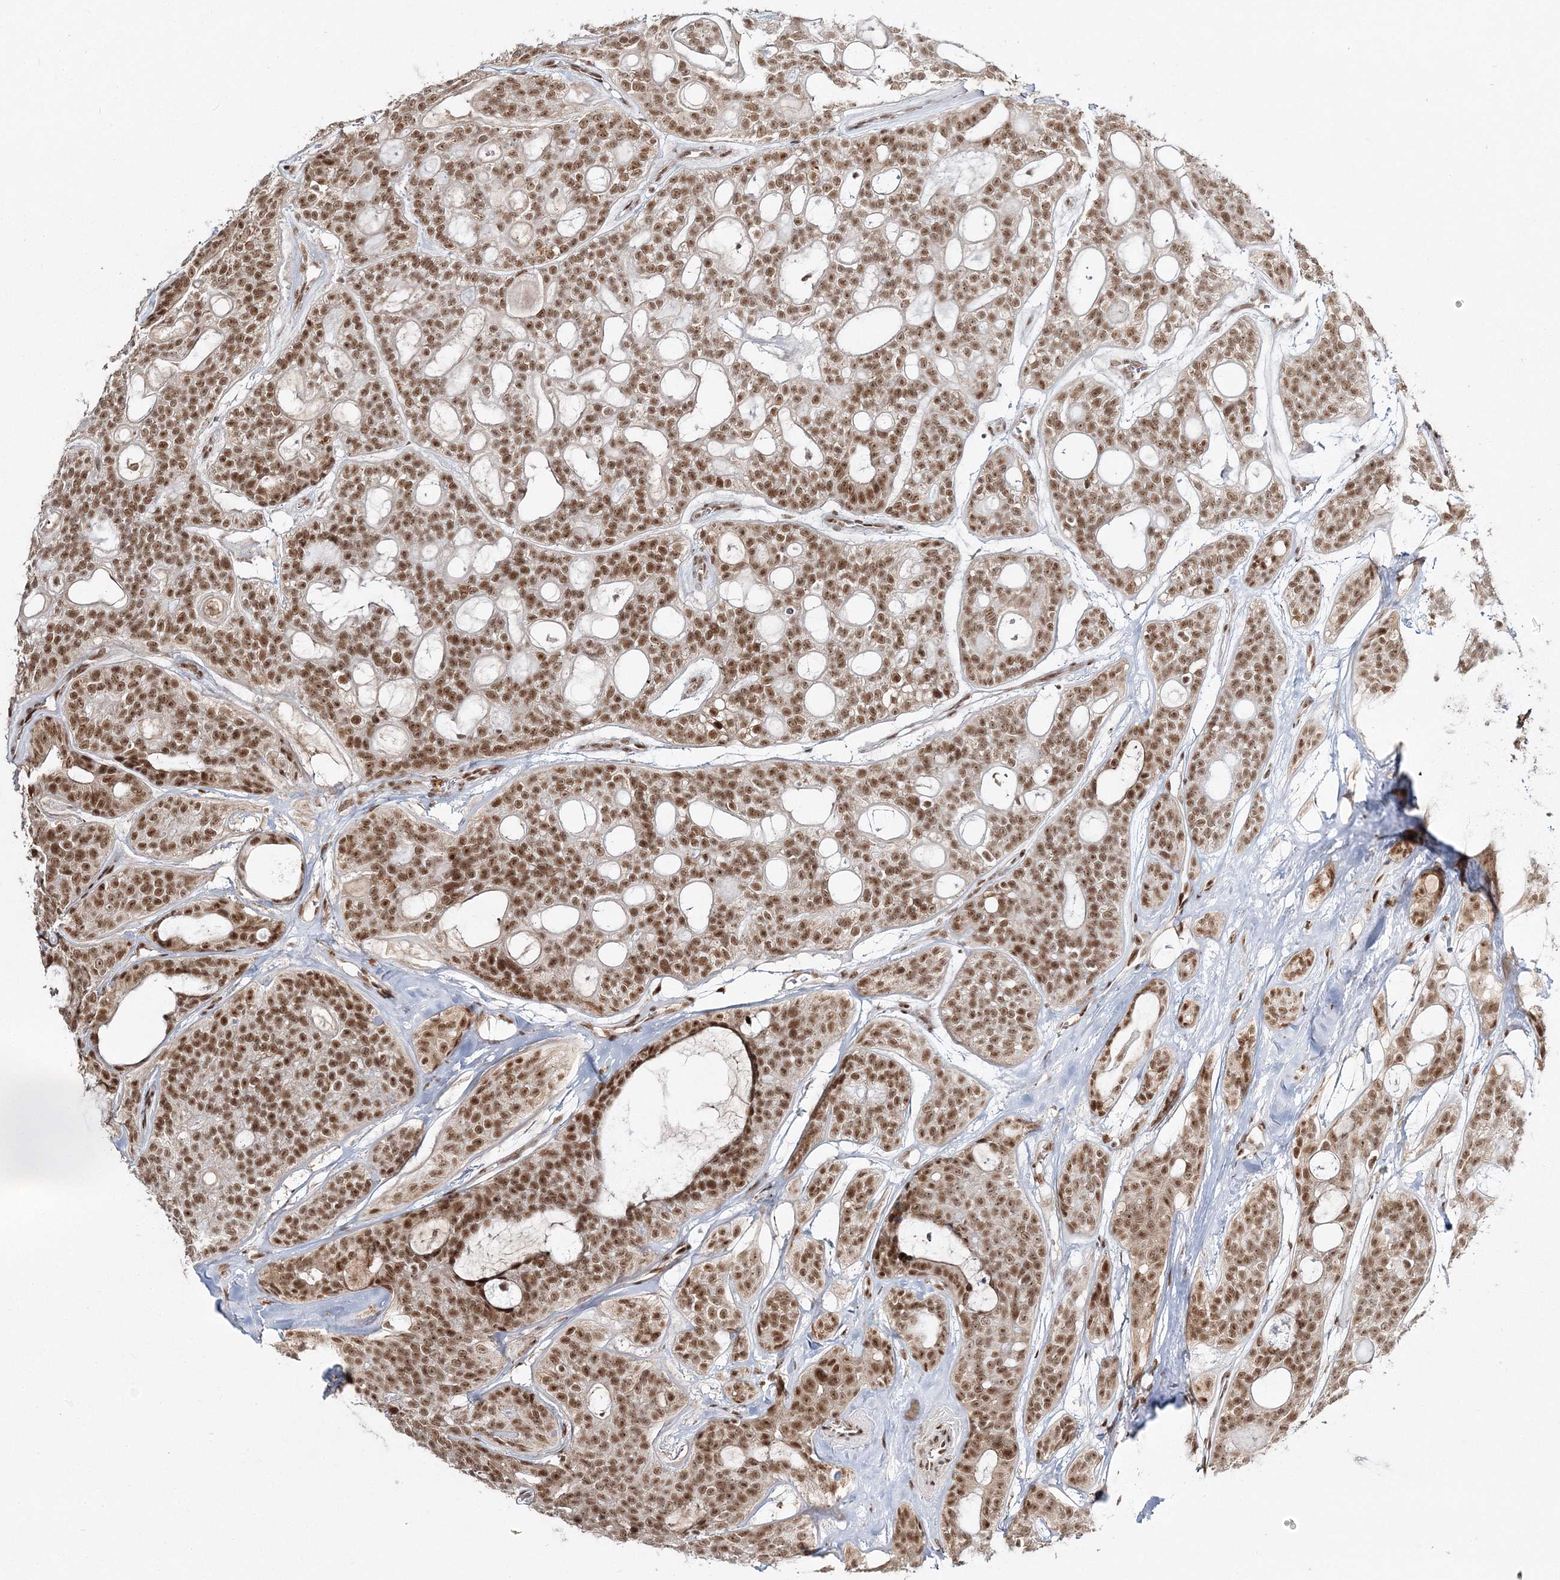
{"staining": {"intensity": "moderate", "quantity": ">75%", "location": "nuclear"}, "tissue": "head and neck cancer", "cell_type": "Tumor cells", "image_type": "cancer", "snomed": [{"axis": "morphology", "description": "Adenocarcinoma, NOS"}, {"axis": "topography", "description": "Head-Neck"}], "caption": "A brown stain labels moderate nuclear staining of a protein in human head and neck adenocarcinoma tumor cells. (Brightfield microscopy of DAB IHC at high magnification).", "gene": "QRICH1", "patient": {"sex": "male", "age": 66}}